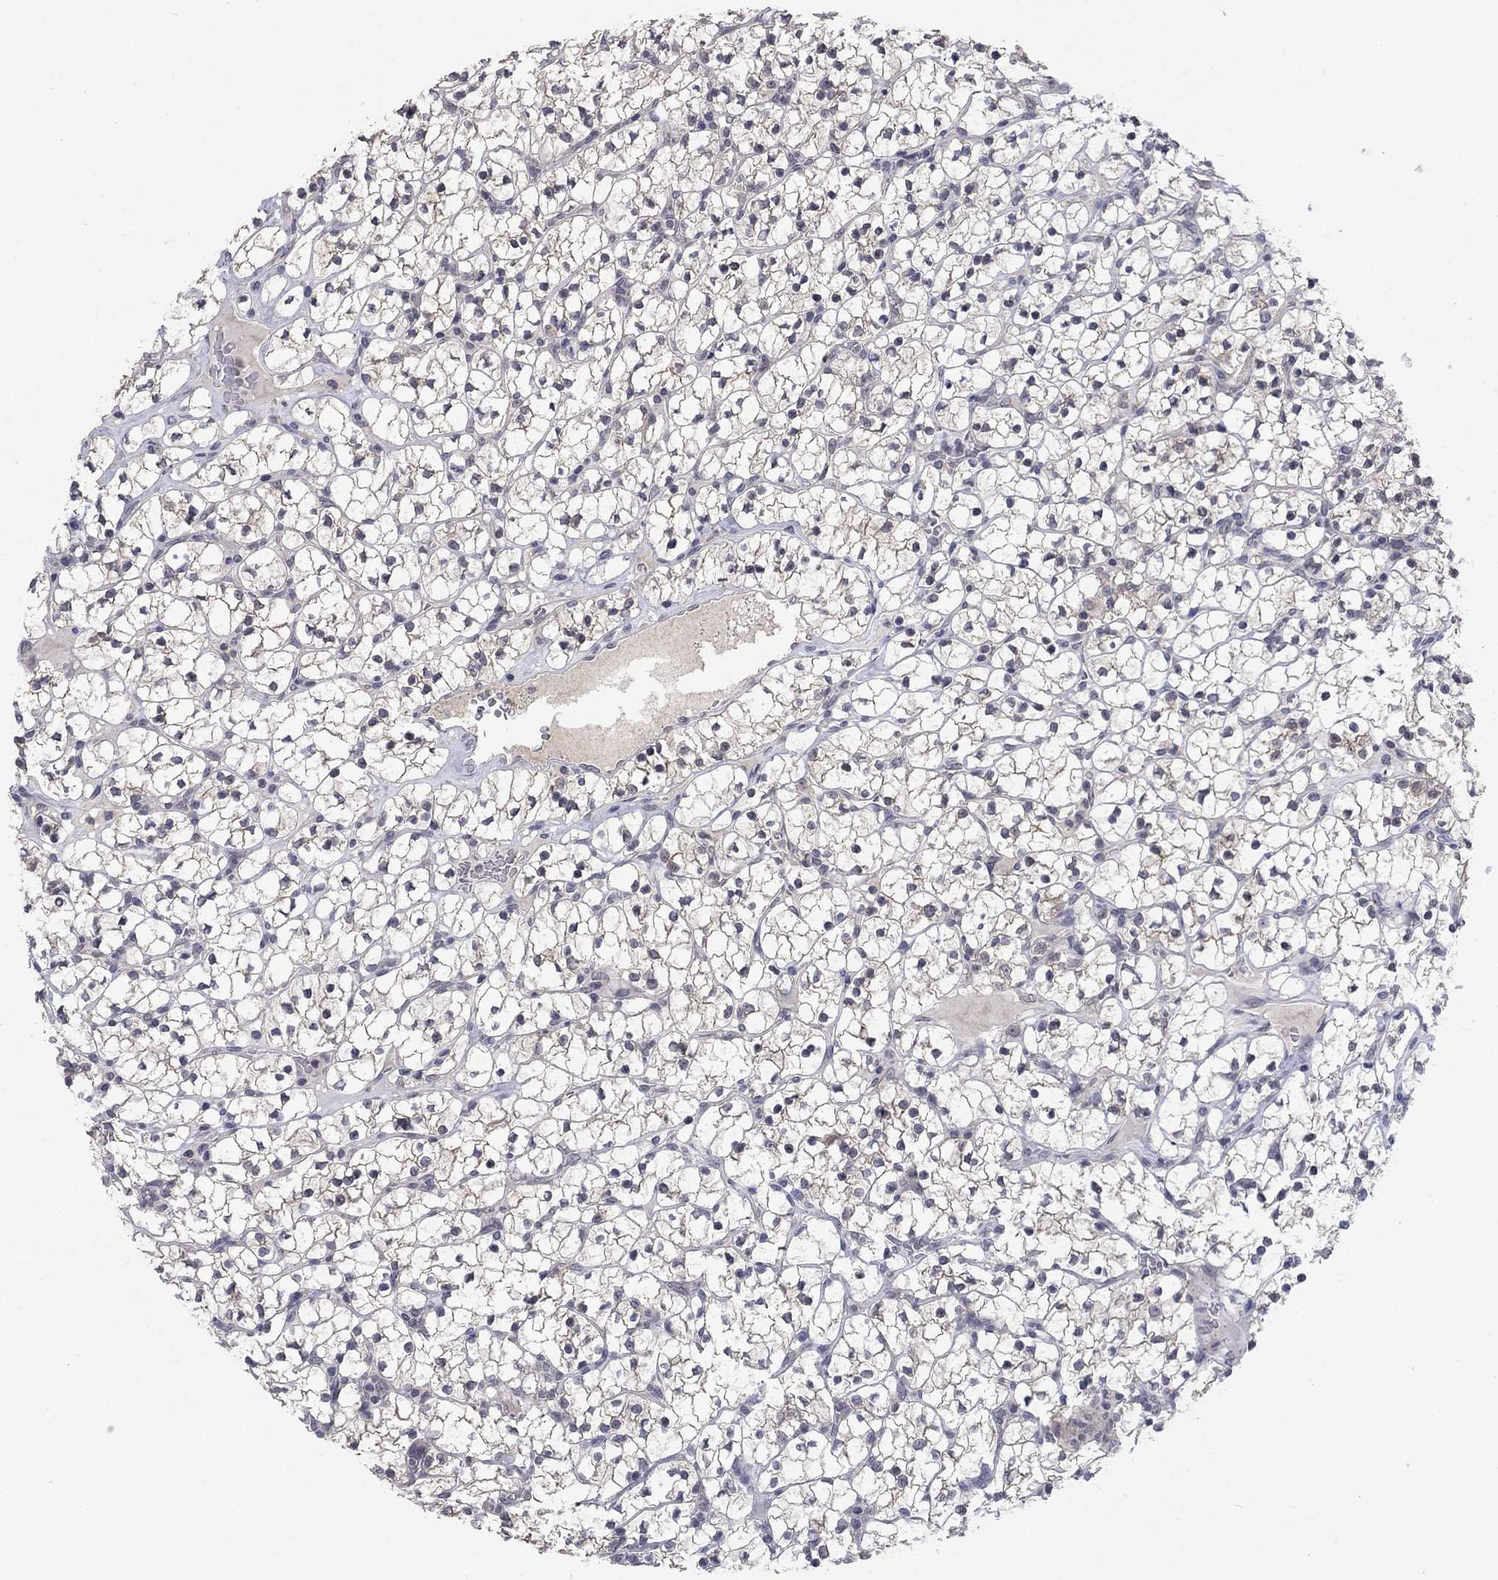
{"staining": {"intensity": "negative", "quantity": "none", "location": "none"}, "tissue": "renal cancer", "cell_type": "Tumor cells", "image_type": "cancer", "snomed": [{"axis": "morphology", "description": "Adenocarcinoma, NOS"}, {"axis": "topography", "description": "Kidney"}], "caption": "Renal cancer was stained to show a protein in brown. There is no significant expression in tumor cells.", "gene": "SPATA33", "patient": {"sex": "female", "age": 89}}